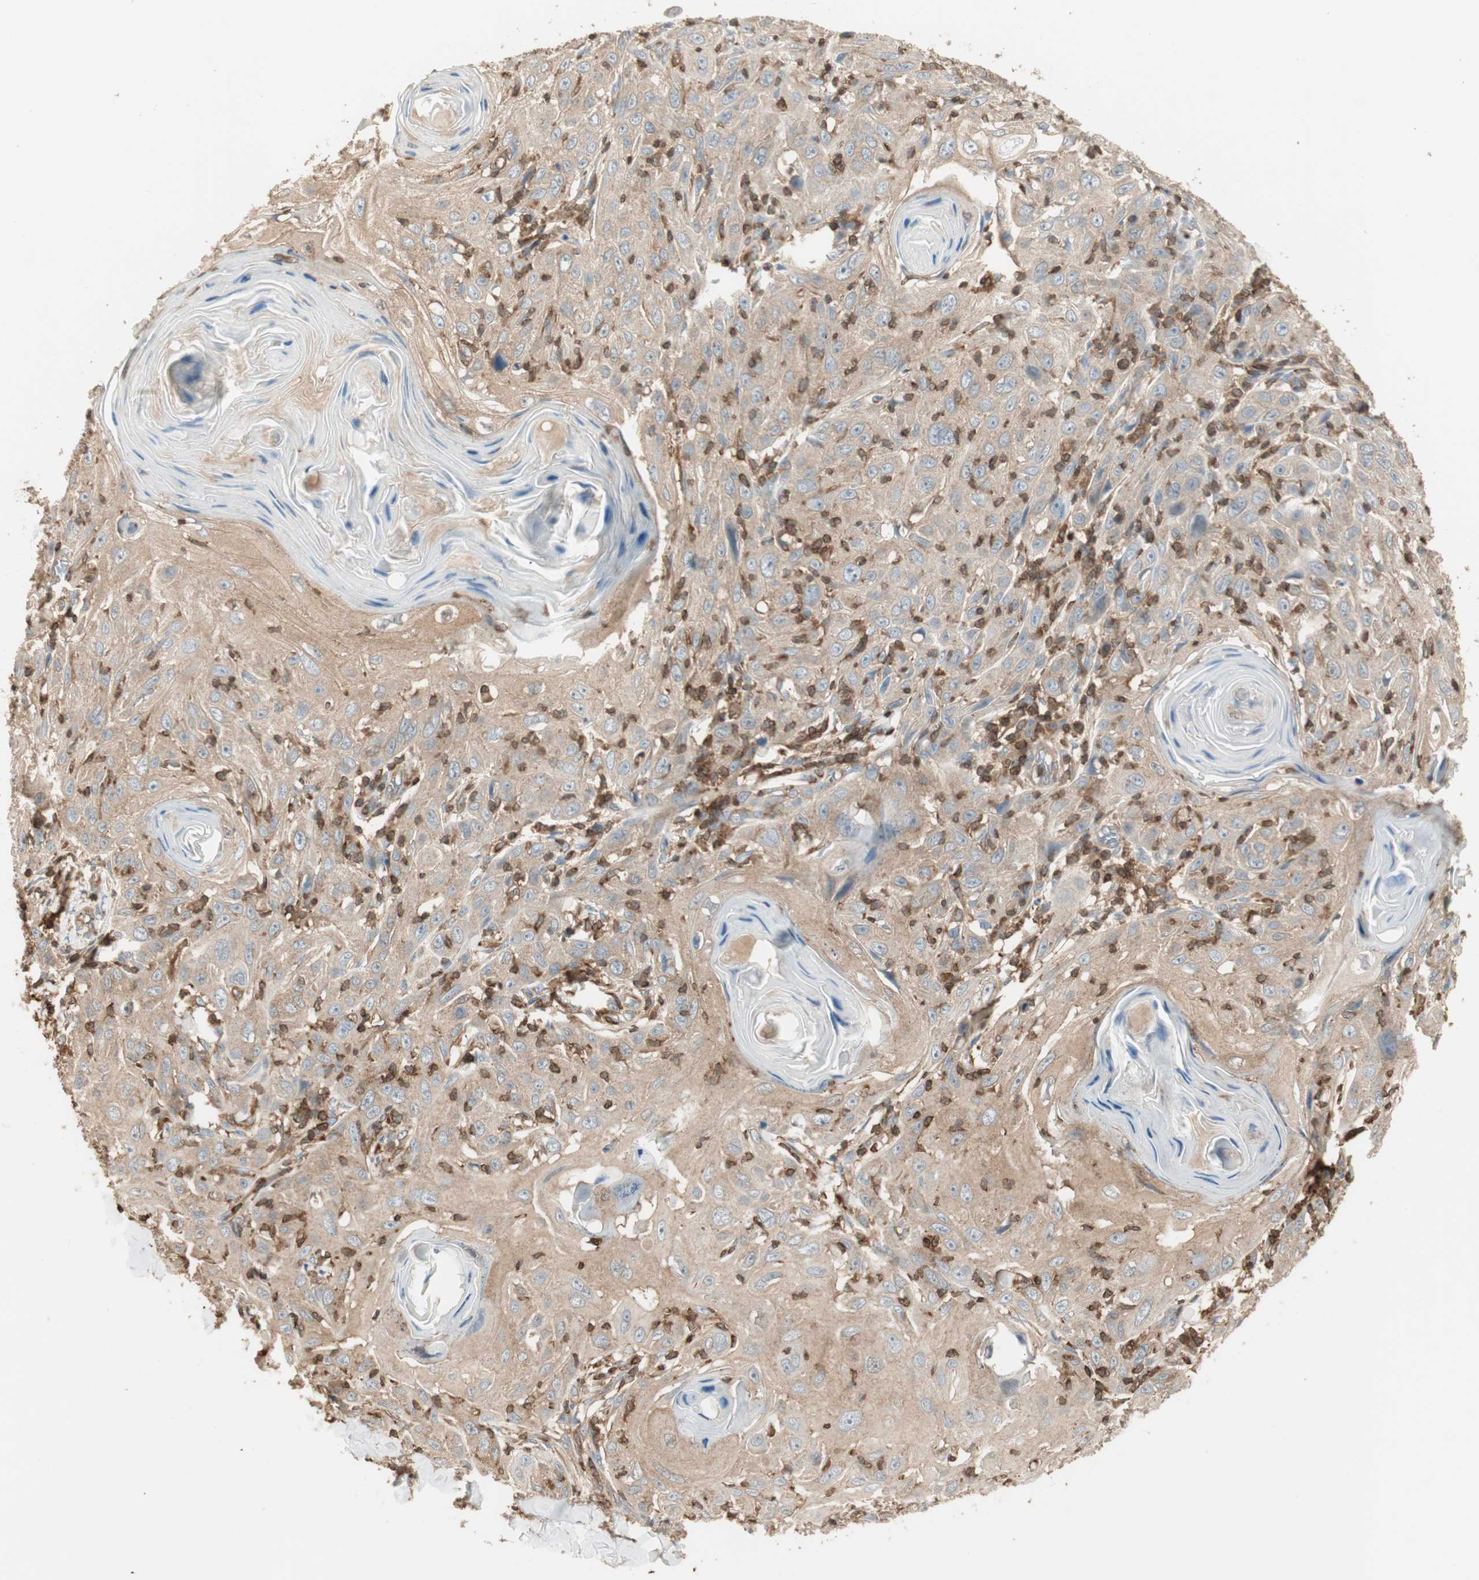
{"staining": {"intensity": "weak", "quantity": ">75%", "location": "cytoplasmic/membranous"}, "tissue": "skin cancer", "cell_type": "Tumor cells", "image_type": "cancer", "snomed": [{"axis": "morphology", "description": "Squamous cell carcinoma, NOS"}, {"axis": "topography", "description": "Skin"}], "caption": "Approximately >75% of tumor cells in human squamous cell carcinoma (skin) reveal weak cytoplasmic/membranous protein positivity as visualized by brown immunohistochemical staining.", "gene": "CRLF3", "patient": {"sex": "female", "age": 88}}